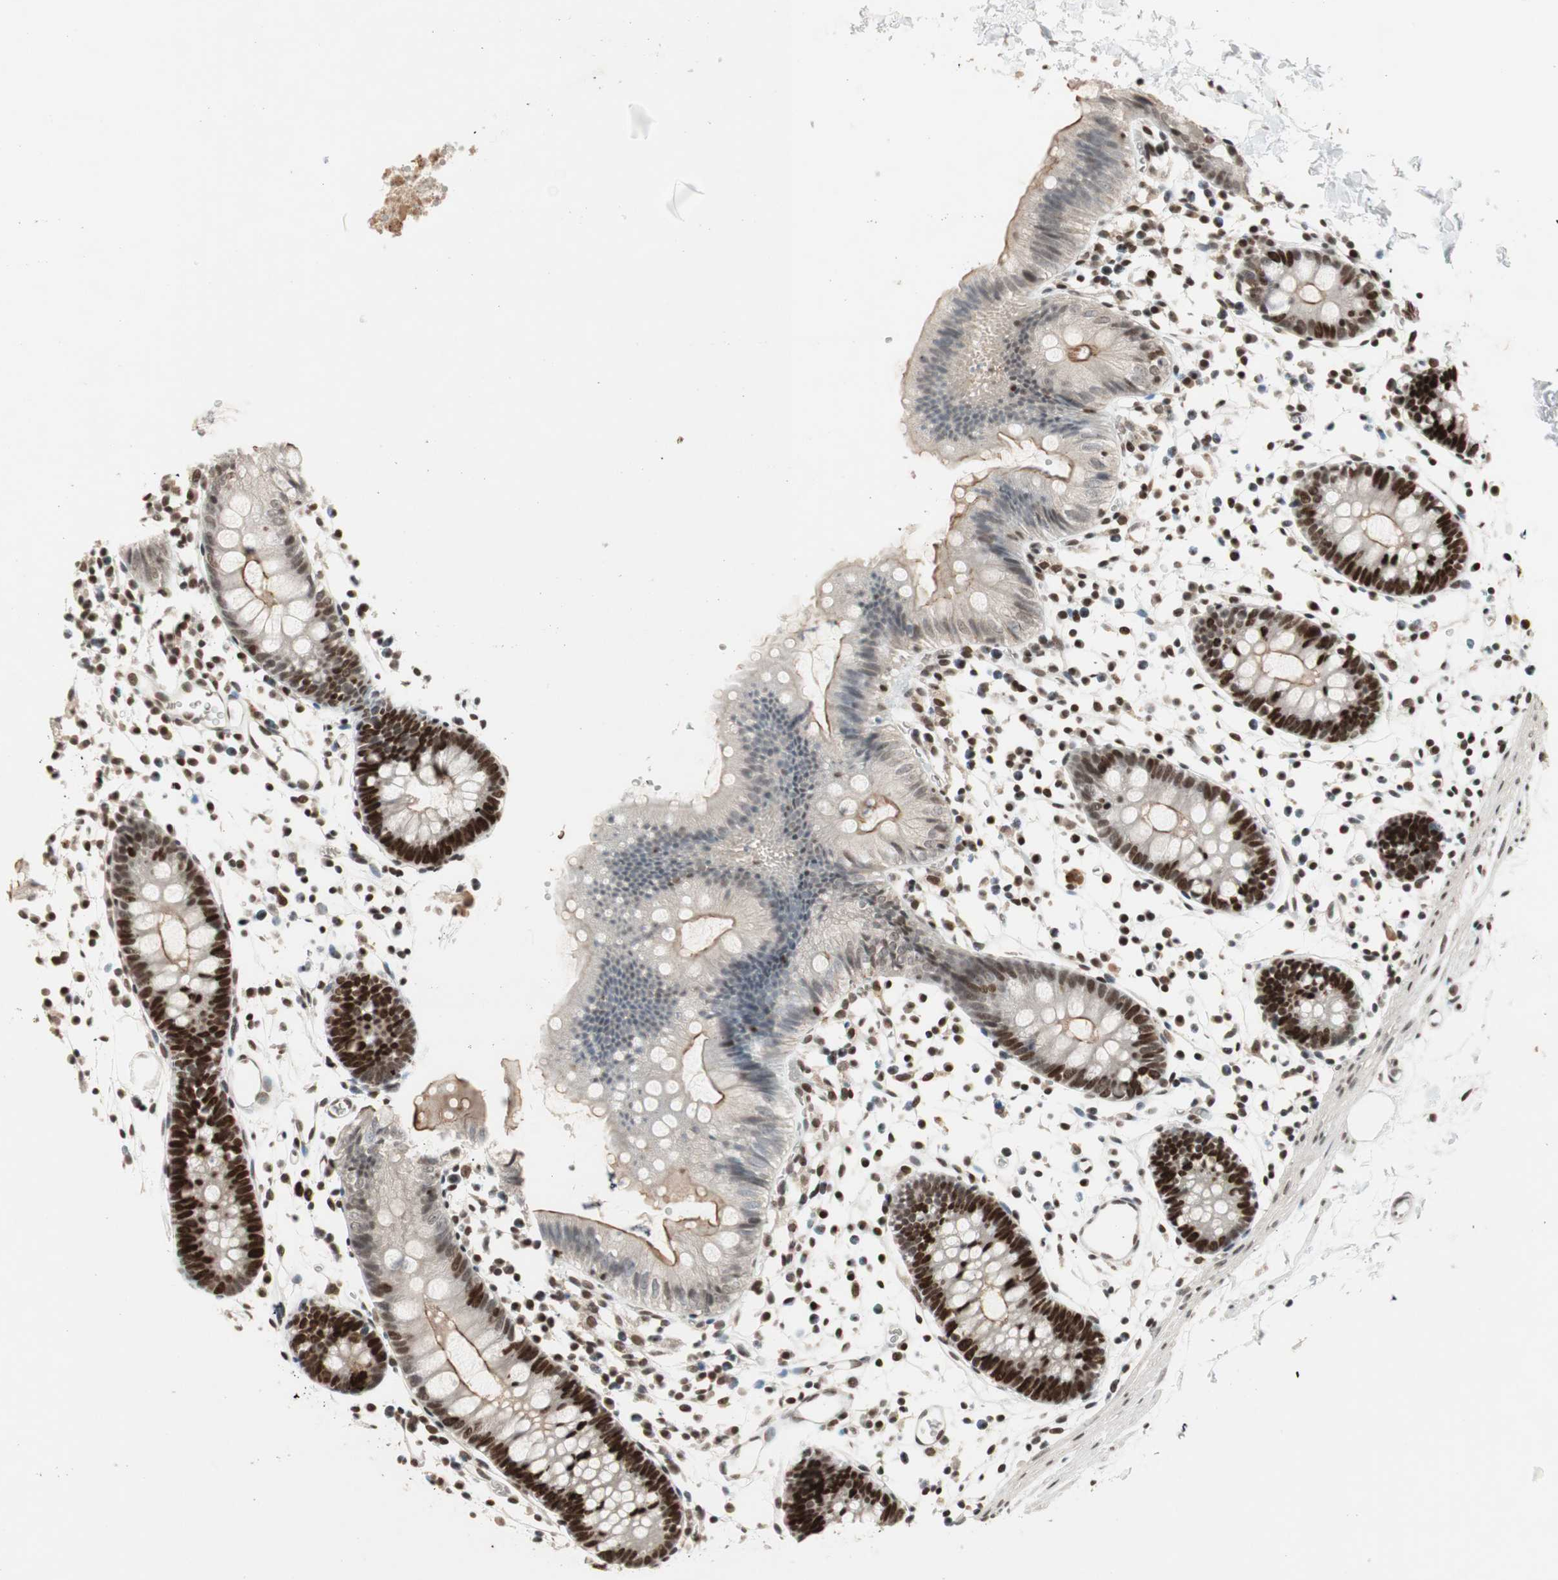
{"staining": {"intensity": "moderate", "quantity": ">75%", "location": "nuclear"}, "tissue": "colon", "cell_type": "Endothelial cells", "image_type": "normal", "snomed": [{"axis": "morphology", "description": "Normal tissue, NOS"}, {"axis": "topography", "description": "Colon"}], "caption": "Colon stained for a protein displays moderate nuclear positivity in endothelial cells. (Stains: DAB in brown, nuclei in blue, Microscopy: brightfield microscopy at high magnification).", "gene": "MDC1", "patient": {"sex": "male", "age": 14}}